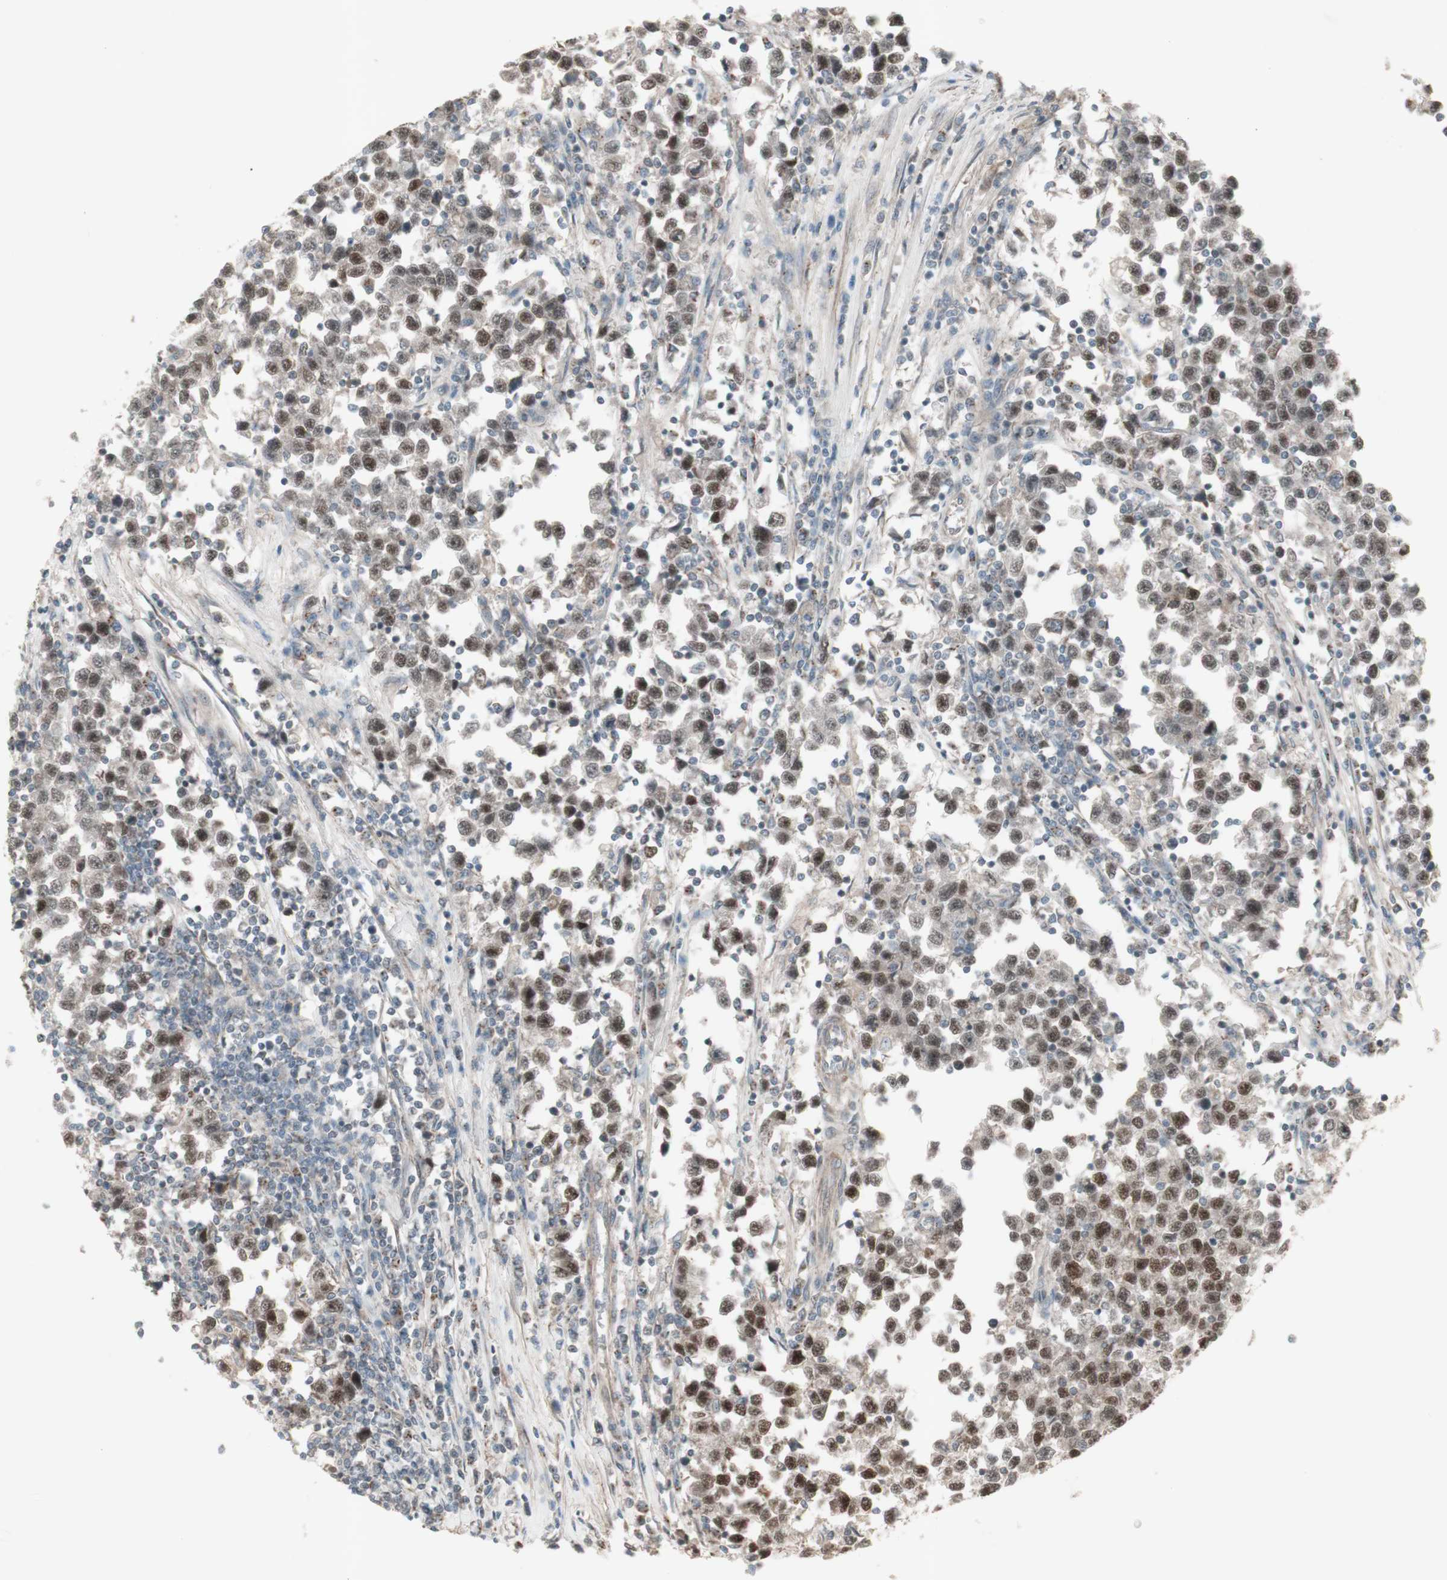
{"staining": {"intensity": "weak", "quantity": ">75%", "location": "nuclear"}, "tissue": "testis cancer", "cell_type": "Tumor cells", "image_type": "cancer", "snomed": [{"axis": "morphology", "description": "Seminoma, NOS"}, {"axis": "topography", "description": "Testis"}], "caption": "Immunohistochemistry photomicrograph of human testis cancer (seminoma) stained for a protein (brown), which exhibits low levels of weak nuclear expression in approximately >75% of tumor cells.", "gene": "MSH6", "patient": {"sex": "male", "age": 43}}